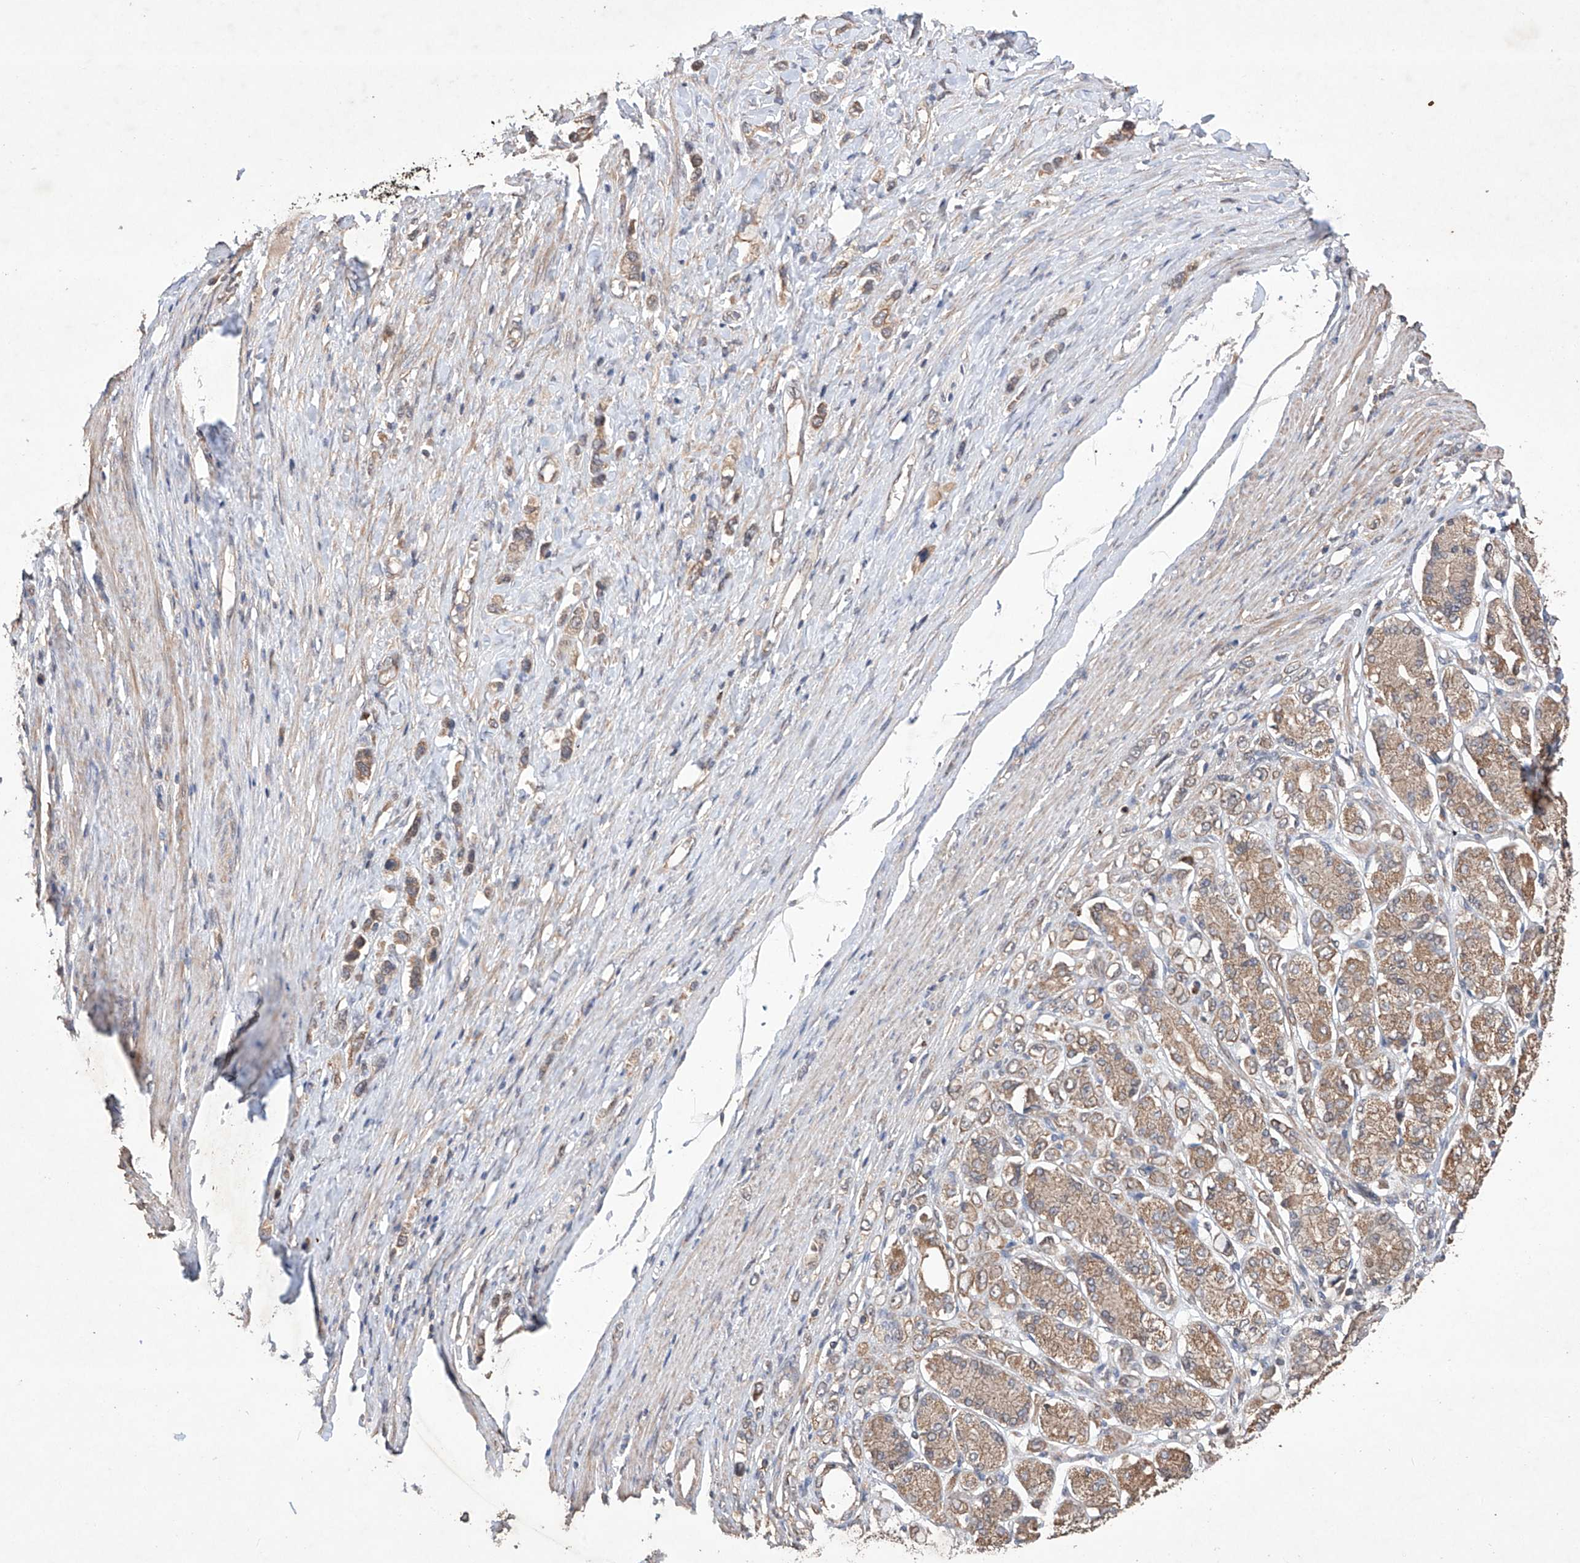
{"staining": {"intensity": "moderate", "quantity": ">75%", "location": "cytoplasmic/membranous"}, "tissue": "stomach cancer", "cell_type": "Tumor cells", "image_type": "cancer", "snomed": [{"axis": "morphology", "description": "Adenocarcinoma, NOS"}, {"axis": "topography", "description": "Stomach"}], "caption": "IHC micrograph of adenocarcinoma (stomach) stained for a protein (brown), which demonstrates medium levels of moderate cytoplasmic/membranous expression in approximately >75% of tumor cells.", "gene": "LURAP1", "patient": {"sex": "female", "age": 65}}